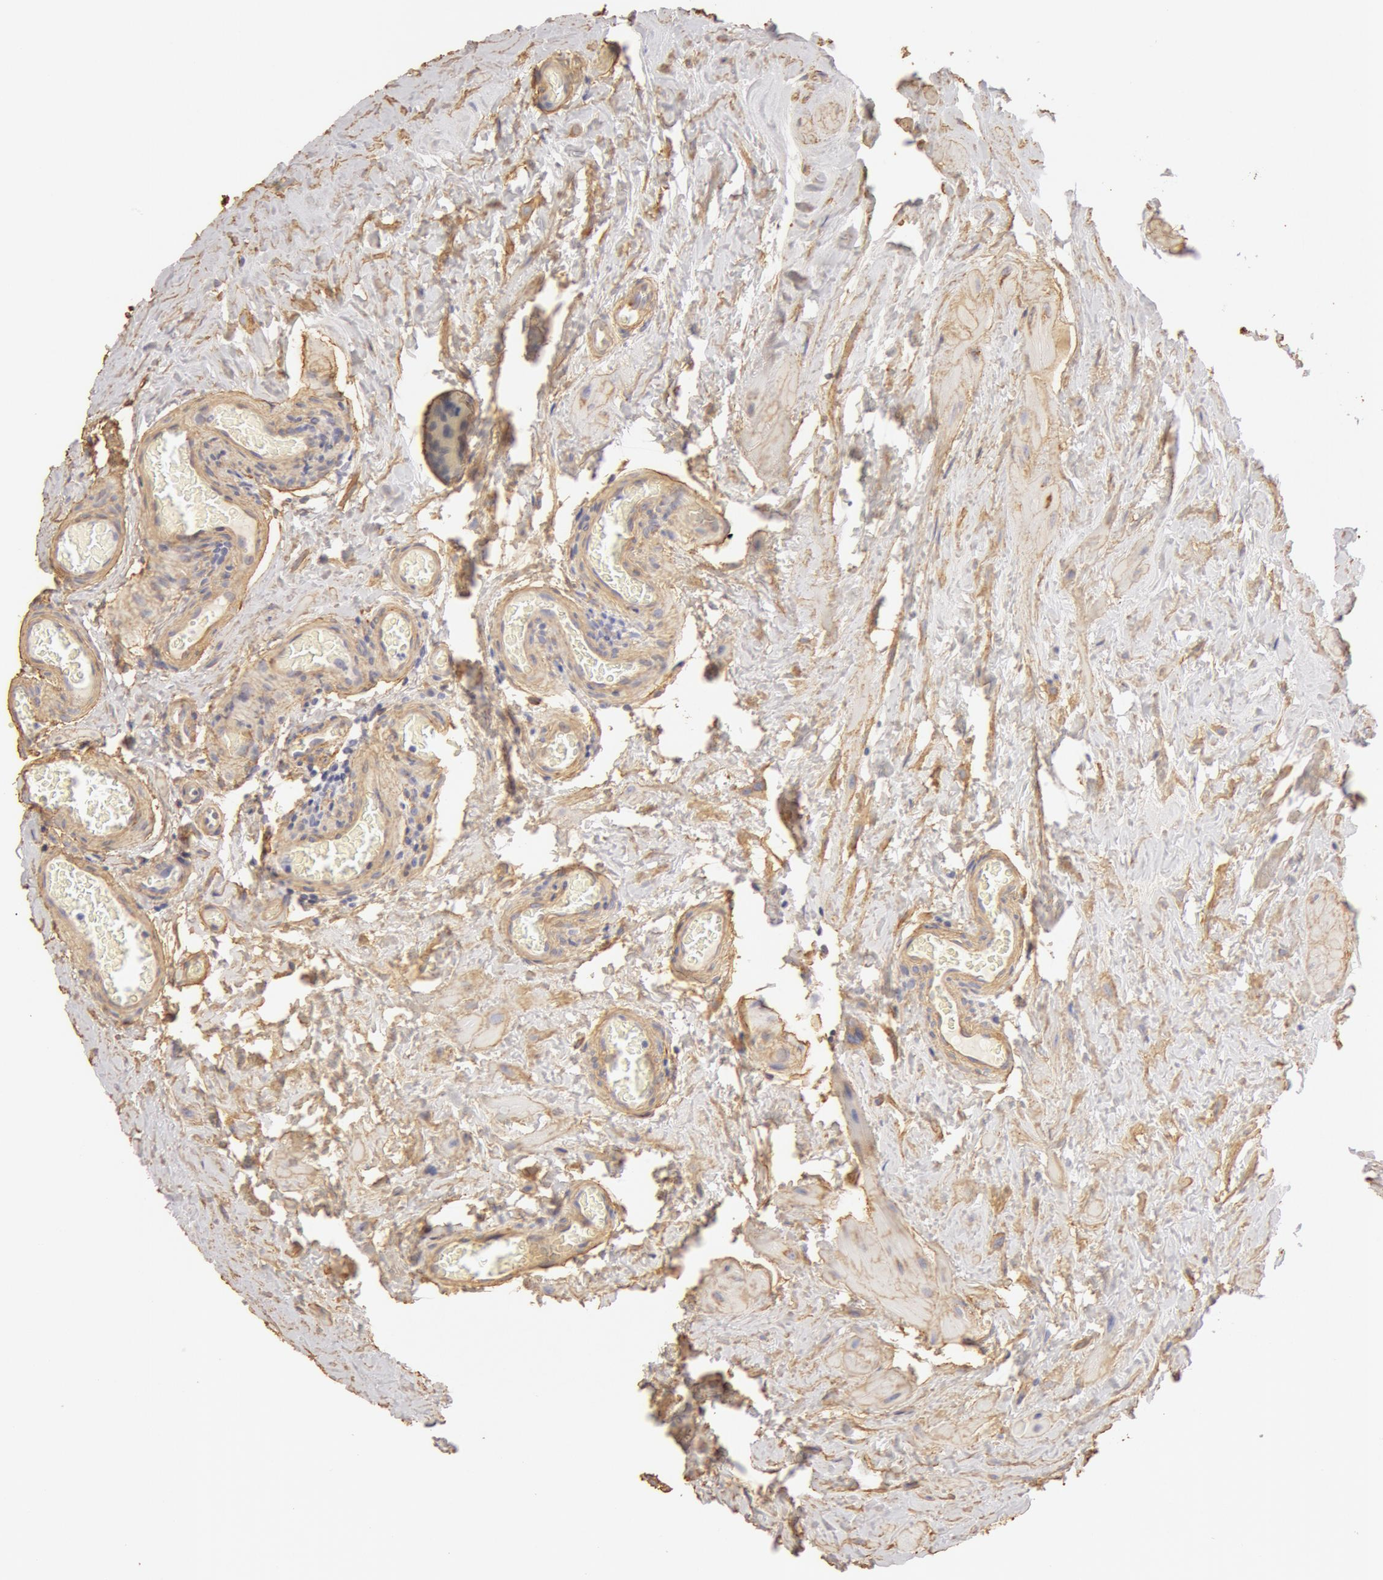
{"staining": {"intensity": "weak", "quantity": "<25%", "location": "cytoplasmic/membranous"}, "tissue": "epididymis", "cell_type": "Glandular cells", "image_type": "normal", "snomed": [{"axis": "morphology", "description": "Normal tissue, NOS"}, {"axis": "topography", "description": "Epididymis"}], "caption": "A high-resolution histopathology image shows immunohistochemistry staining of benign epididymis, which displays no significant staining in glandular cells. (Stains: DAB immunohistochemistry with hematoxylin counter stain, Microscopy: brightfield microscopy at high magnification).", "gene": "COL4A1", "patient": {"sex": "male", "age": 23}}